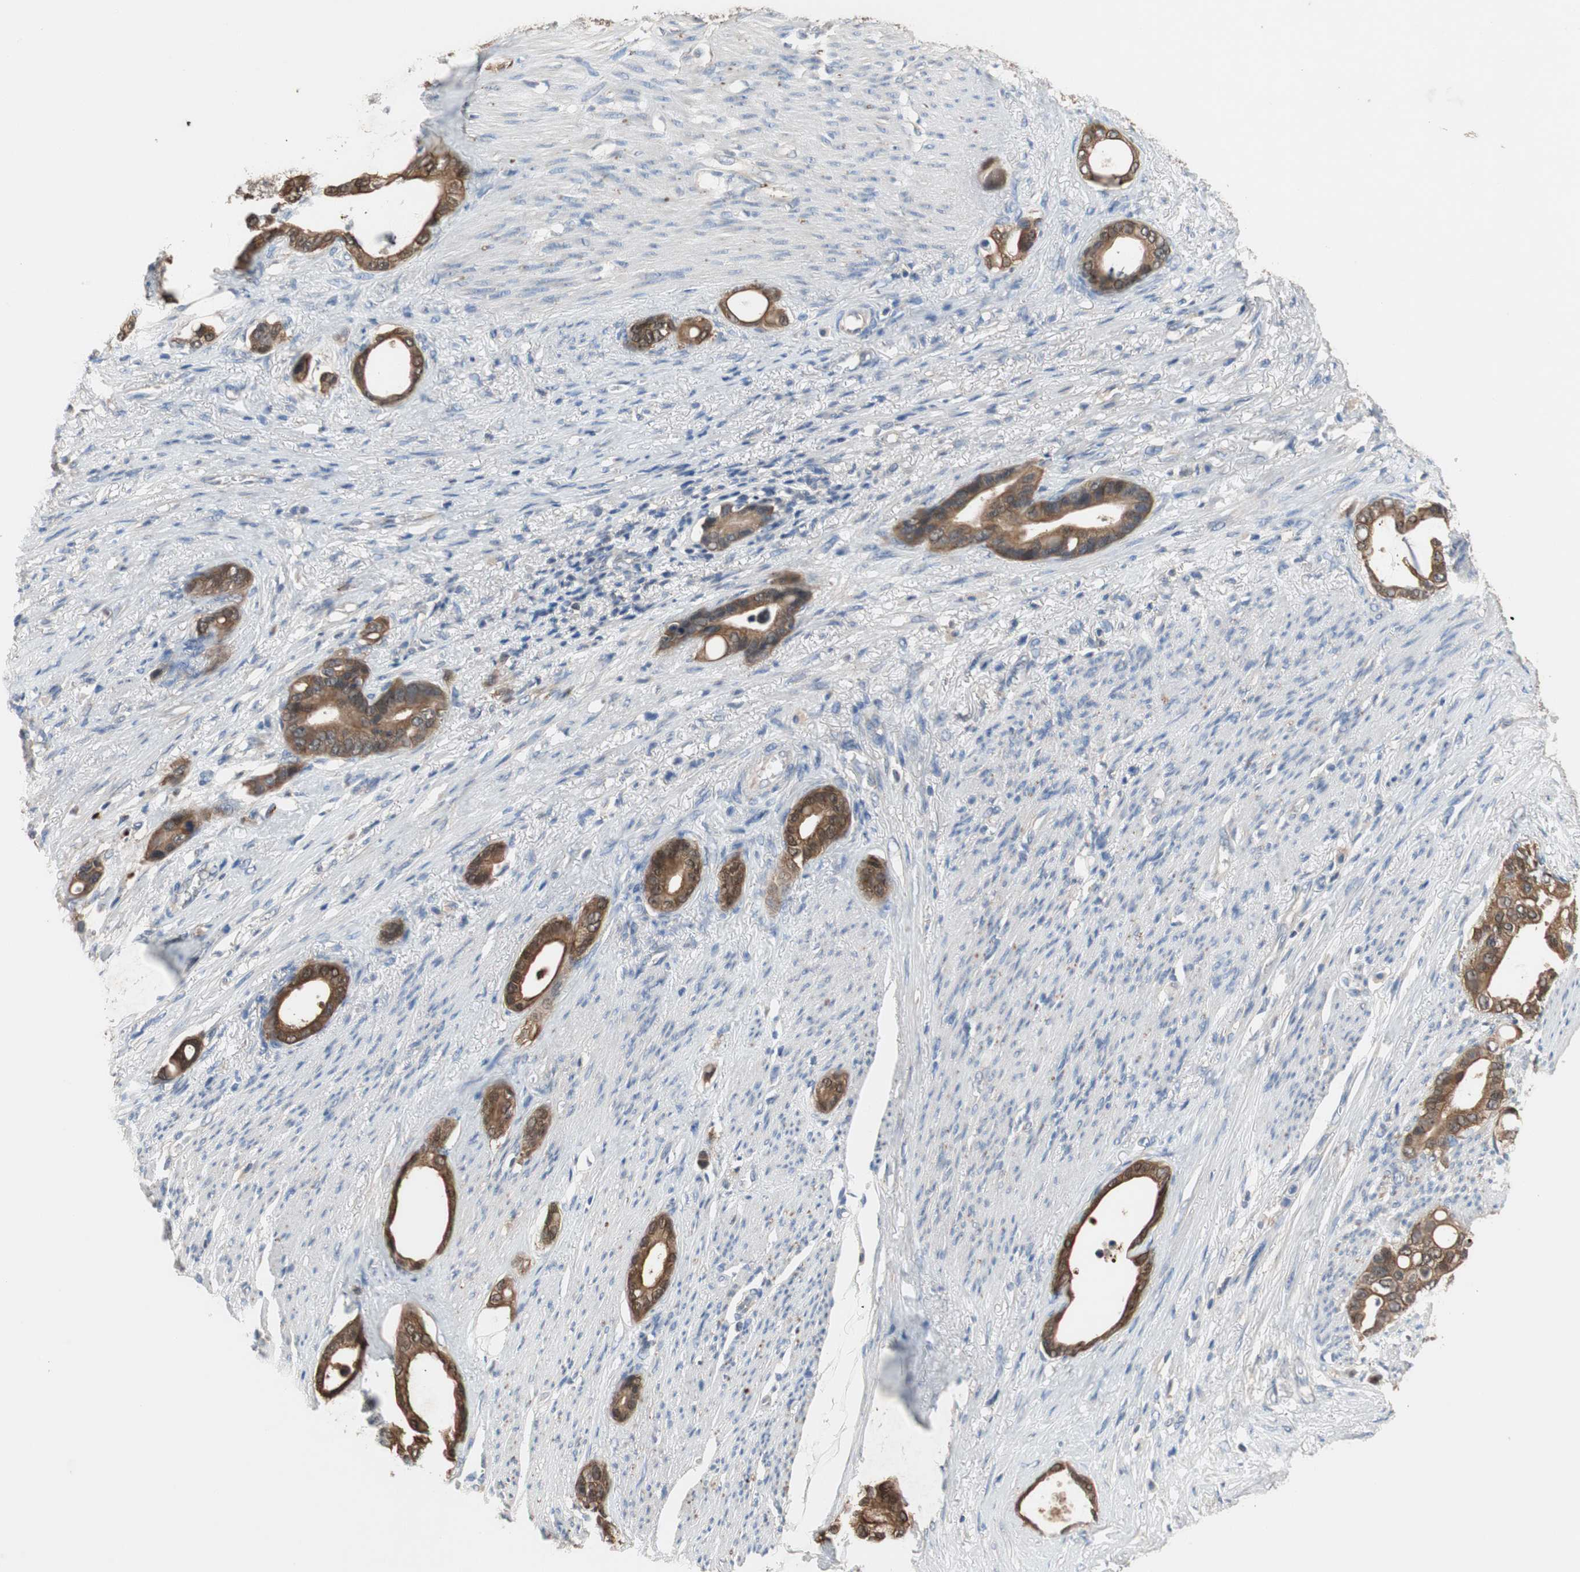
{"staining": {"intensity": "moderate", "quantity": ">75%", "location": "cytoplasmic/membranous"}, "tissue": "stomach cancer", "cell_type": "Tumor cells", "image_type": "cancer", "snomed": [{"axis": "morphology", "description": "Adenocarcinoma, NOS"}, {"axis": "topography", "description": "Stomach"}], "caption": "This image demonstrates adenocarcinoma (stomach) stained with IHC to label a protein in brown. The cytoplasmic/membranous of tumor cells show moderate positivity for the protein. Nuclei are counter-stained blue.", "gene": "ADAP1", "patient": {"sex": "female", "age": 75}}